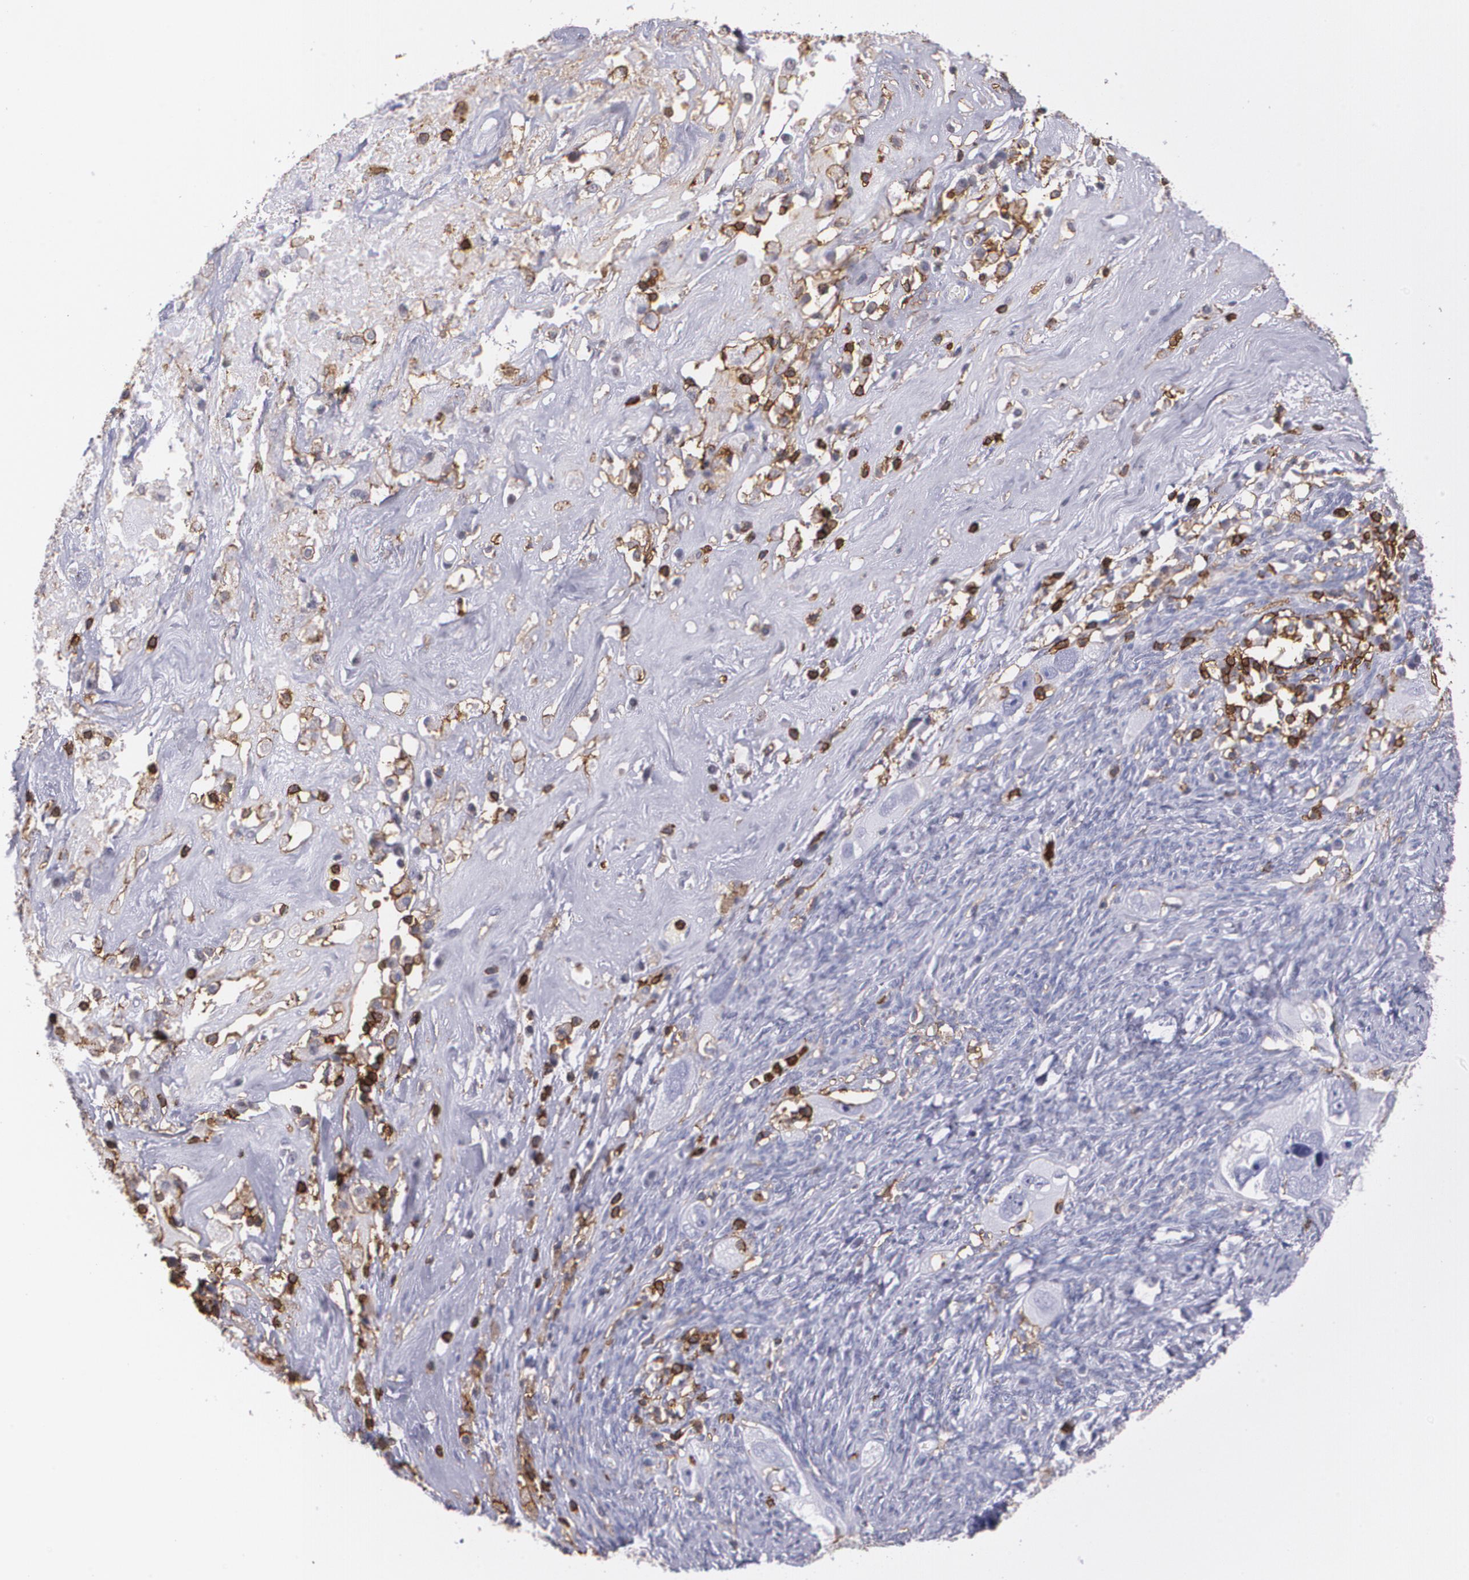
{"staining": {"intensity": "negative", "quantity": "none", "location": "none"}, "tissue": "ovarian cancer", "cell_type": "Tumor cells", "image_type": "cancer", "snomed": [{"axis": "morphology", "description": "Normal tissue, NOS"}, {"axis": "morphology", "description": "Cystadenocarcinoma, serous, NOS"}, {"axis": "topography", "description": "Ovary"}], "caption": "Immunohistochemistry micrograph of neoplastic tissue: human serous cystadenocarcinoma (ovarian) stained with DAB (3,3'-diaminobenzidine) displays no significant protein staining in tumor cells. (DAB immunohistochemistry (IHC), high magnification).", "gene": "PTPRC", "patient": {"sex": "female", "age": 62}}